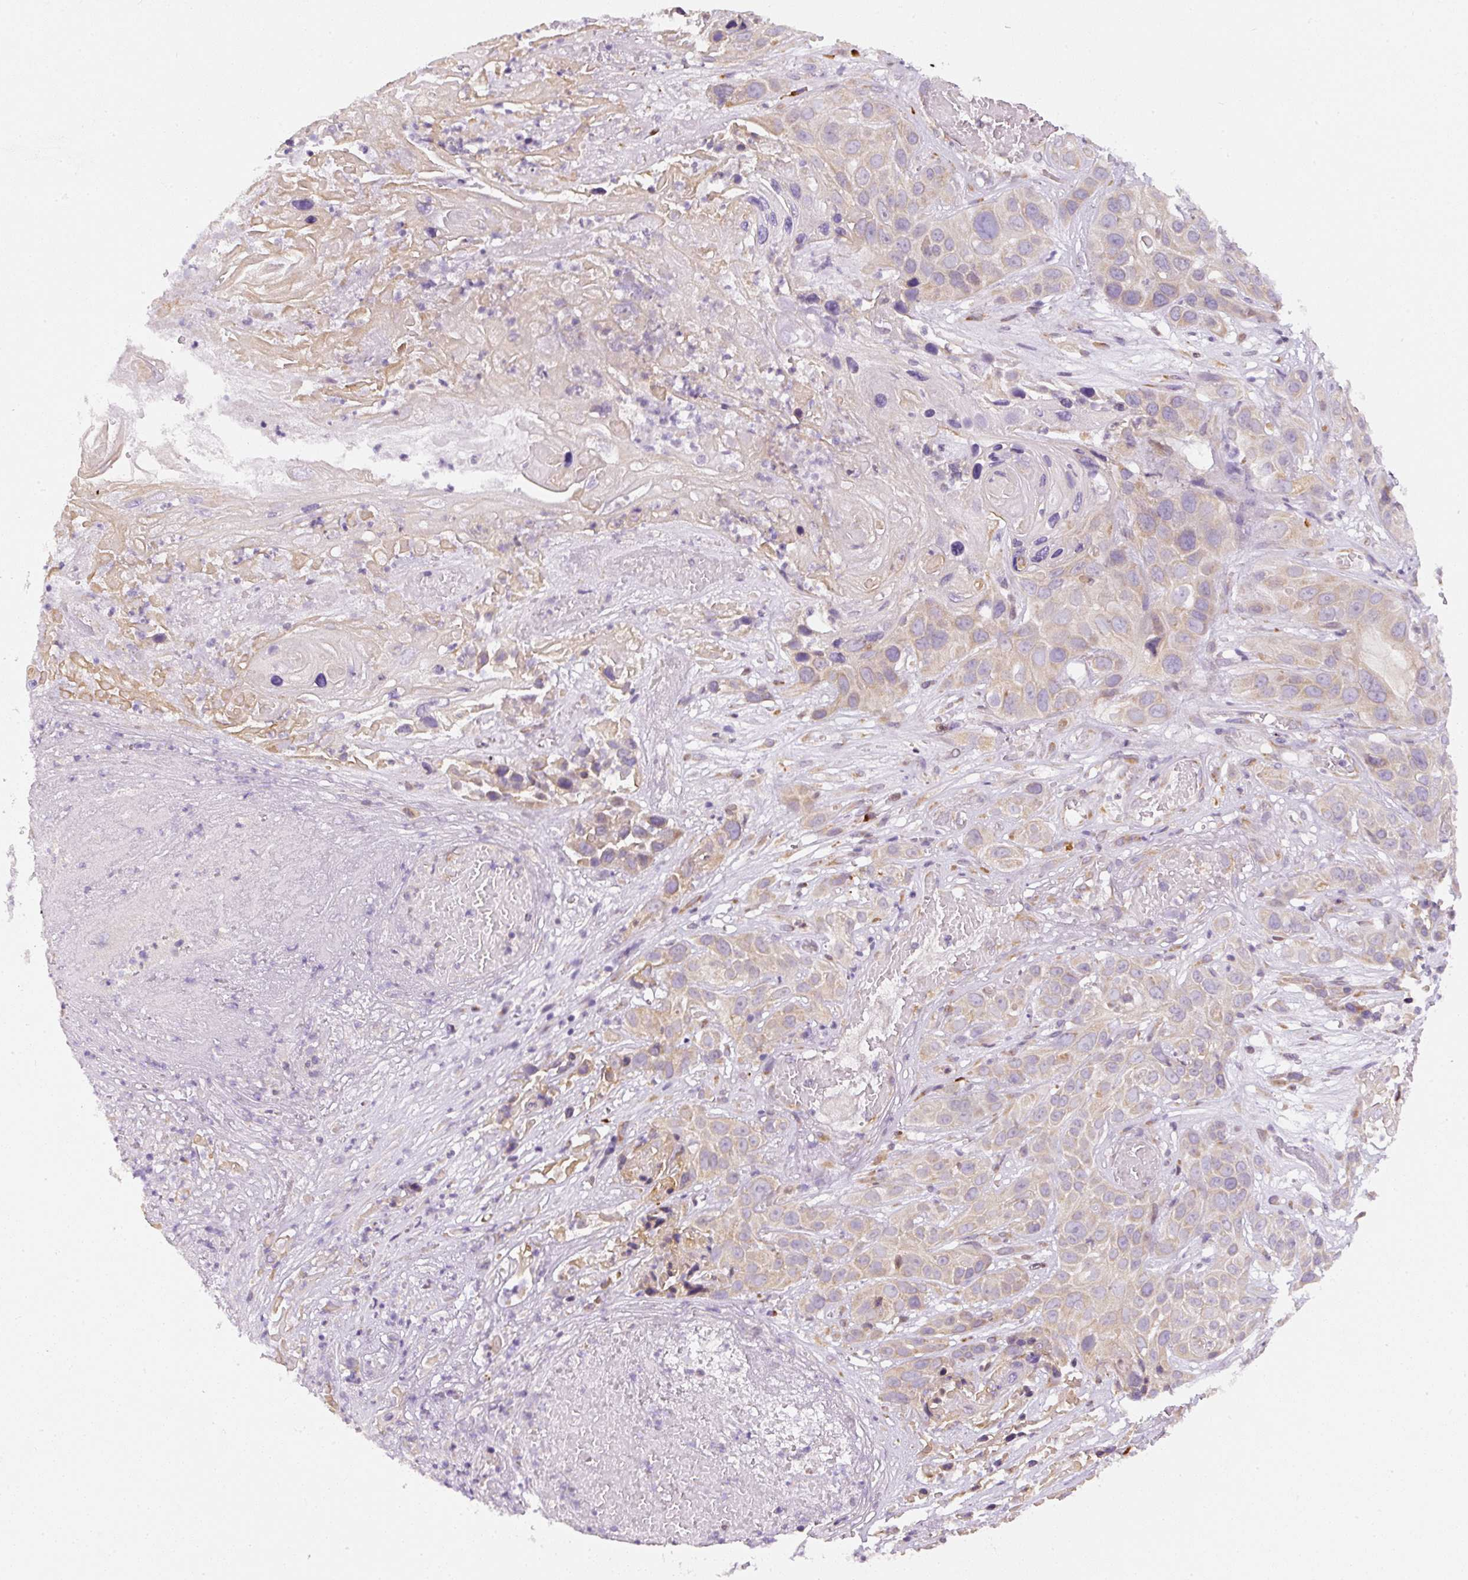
{"staining": {"intensity": "weak", "quantity": "<25%", "location": "cytoplasmic/membranous"}, "tissue": "skin cancer", "cell_type": "Tumor cells", "image_type": "cancer", "snomed": [{"axis": "morphology", "description": "Squamous cell carcinoma, NOS"}, {"axis": "topography", "description": "Skin"}], "caption": "Tumor cells are negative for brown protein staining in skin cancer.", "gene": "DDOST", "patient": {"sex": "male", "age": 55}}